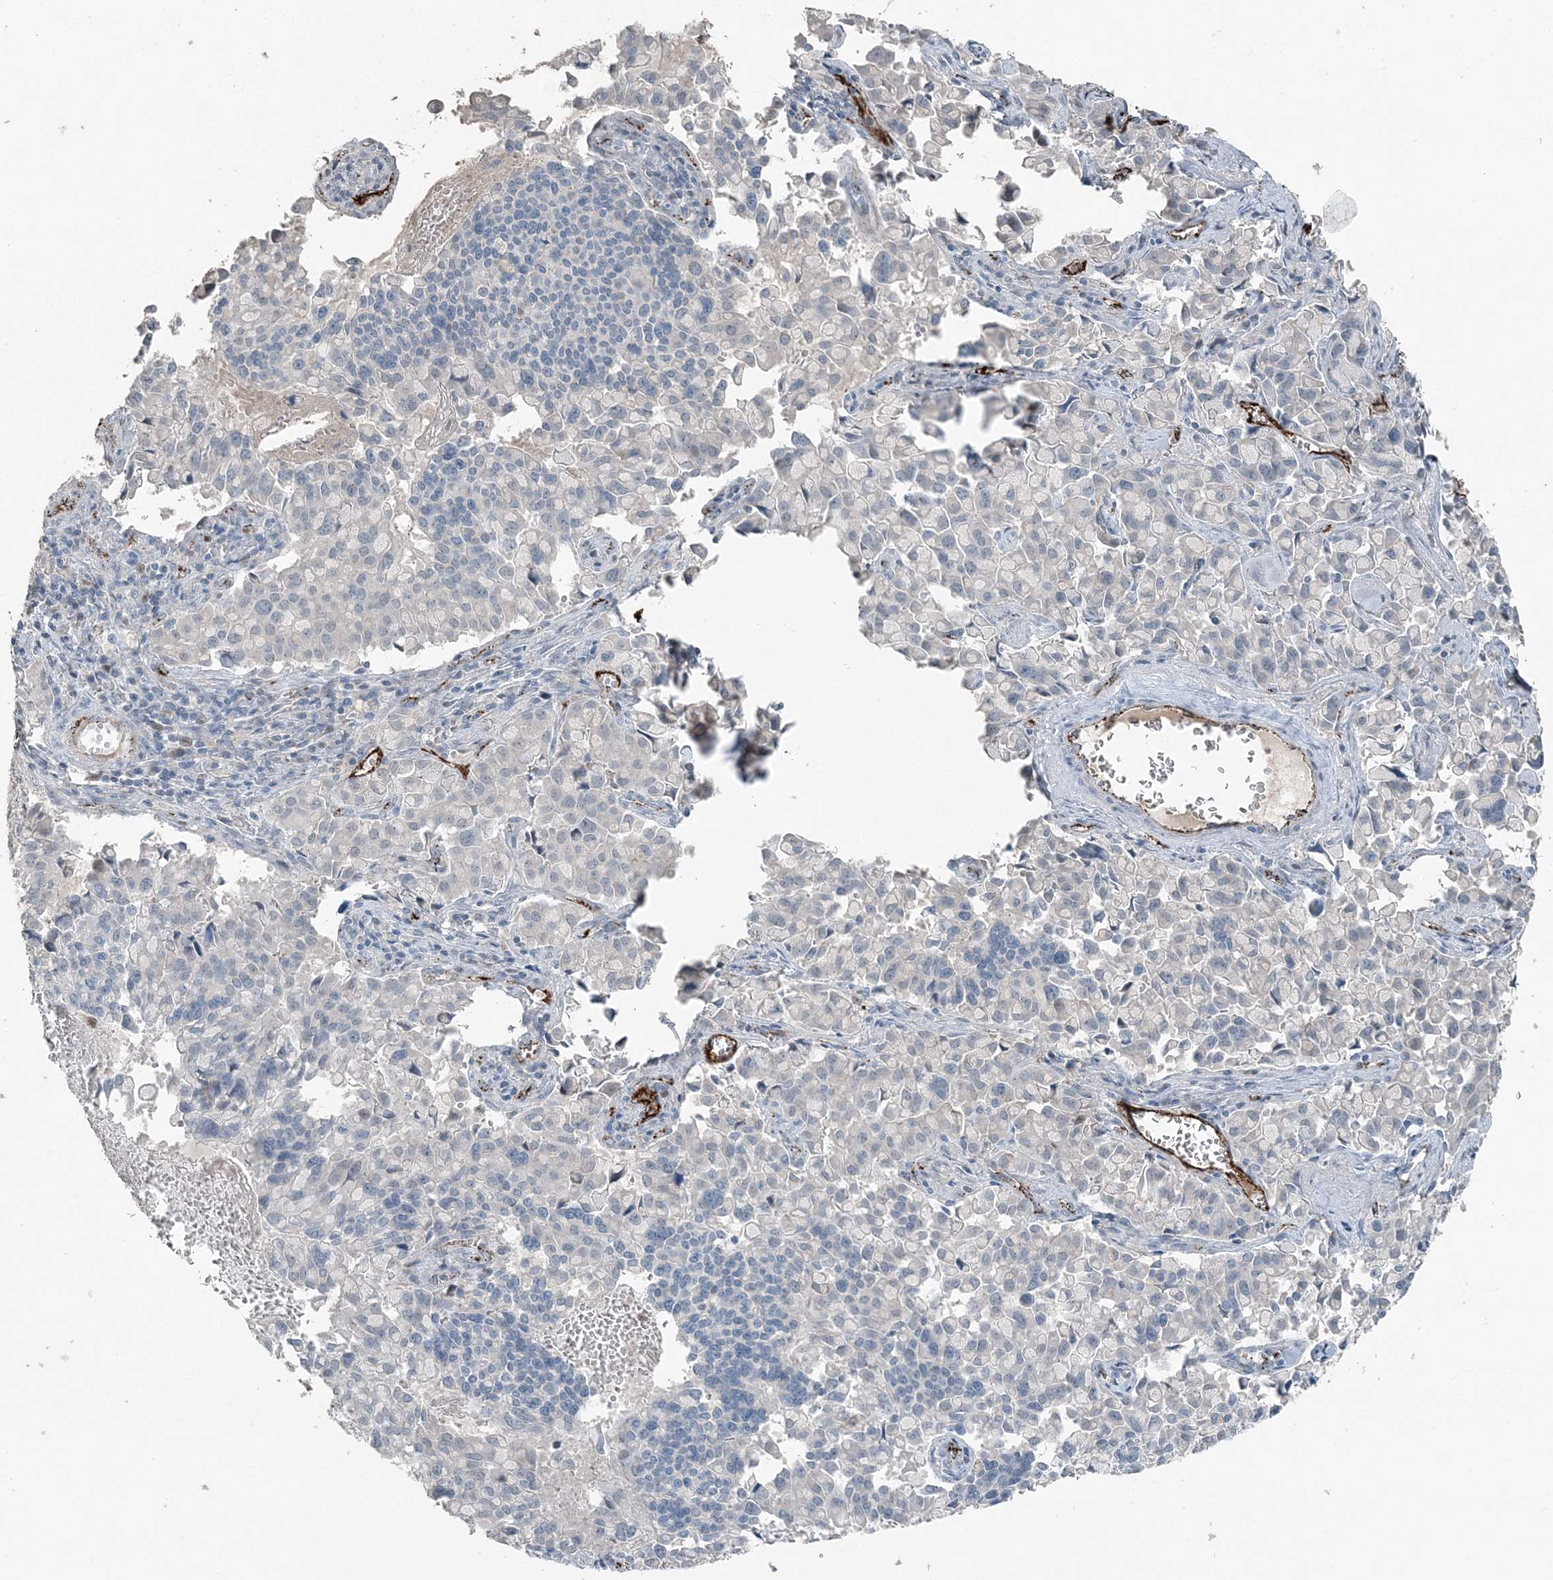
{"staining": {"intensity": "negative", "quantity": "none", "location": "none"}, "tissue": "pancreatic cancer", "cell_type": "Tumor cells", "image_type": "cancer", "snomed": [{"axis": "morphology", "description": "Adenocarcinoma, NOS"}, {"axis": "topography", "description": "Pancreas"}], "caption": "The immunohistochemistry micrograph has no significant expression in tumor cells of pancreatic cancer tissue.", "gene": "ELOVL7", "patient": {"sex": "male", "age": 65}}